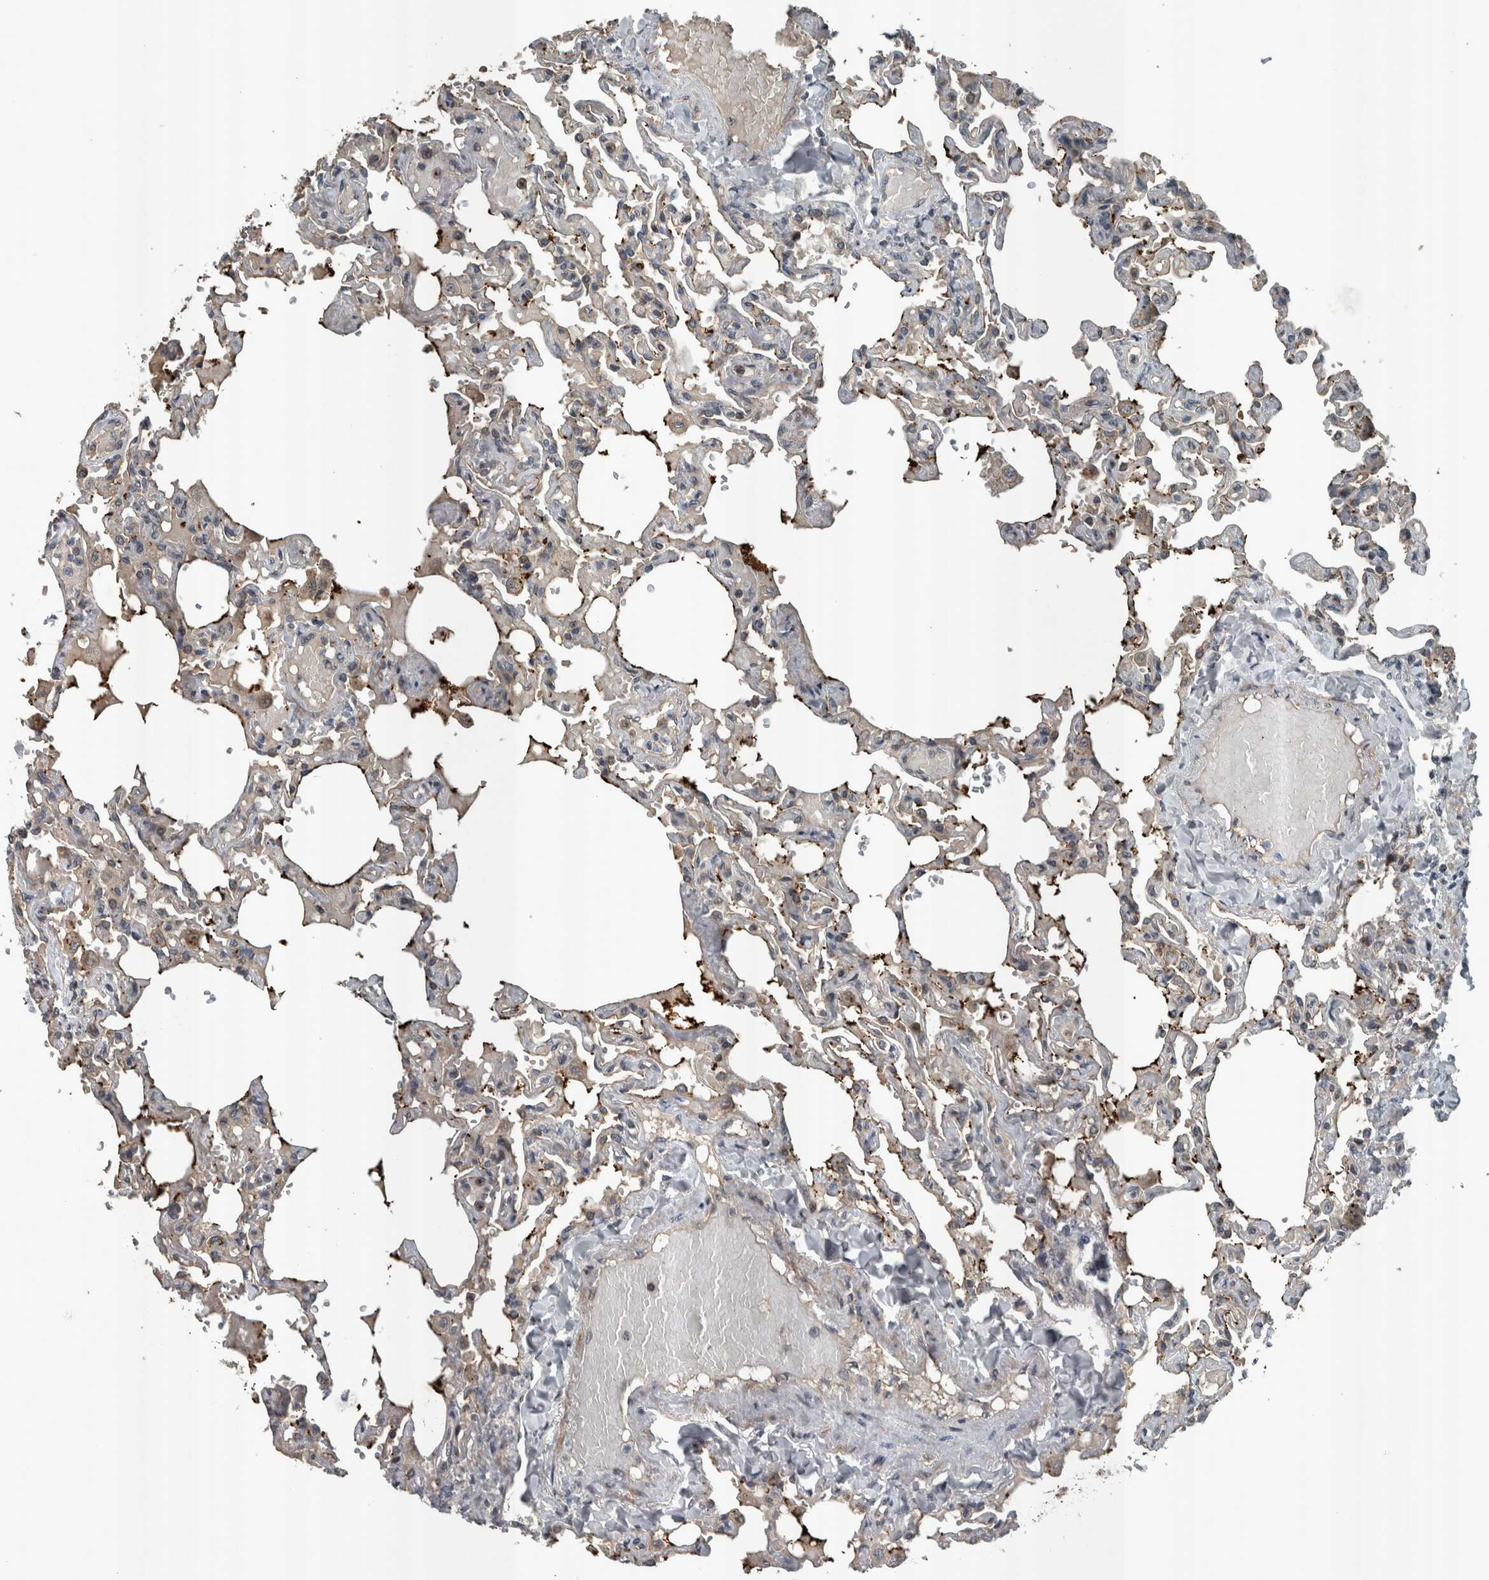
{"staining": {"intensity": "moderate", "quantity": "<25%", "location": "cytoplasmic/membranous"}, "tissue": "lung", "cell_type": "Alveolar cells", "image_type": "normal", "snomed": [{"axis": "morphology", "description": "Normal tissue, NOS"}, {"axis": "topography", "description": "Lung"}], "caption": "Protein analysis of normal lung shows moderate cytoplasmic/membranous positivity in about <25% of alveolar cells.", "gene": "ZNF345", "patient": {"sex": "male", "age": 21}}